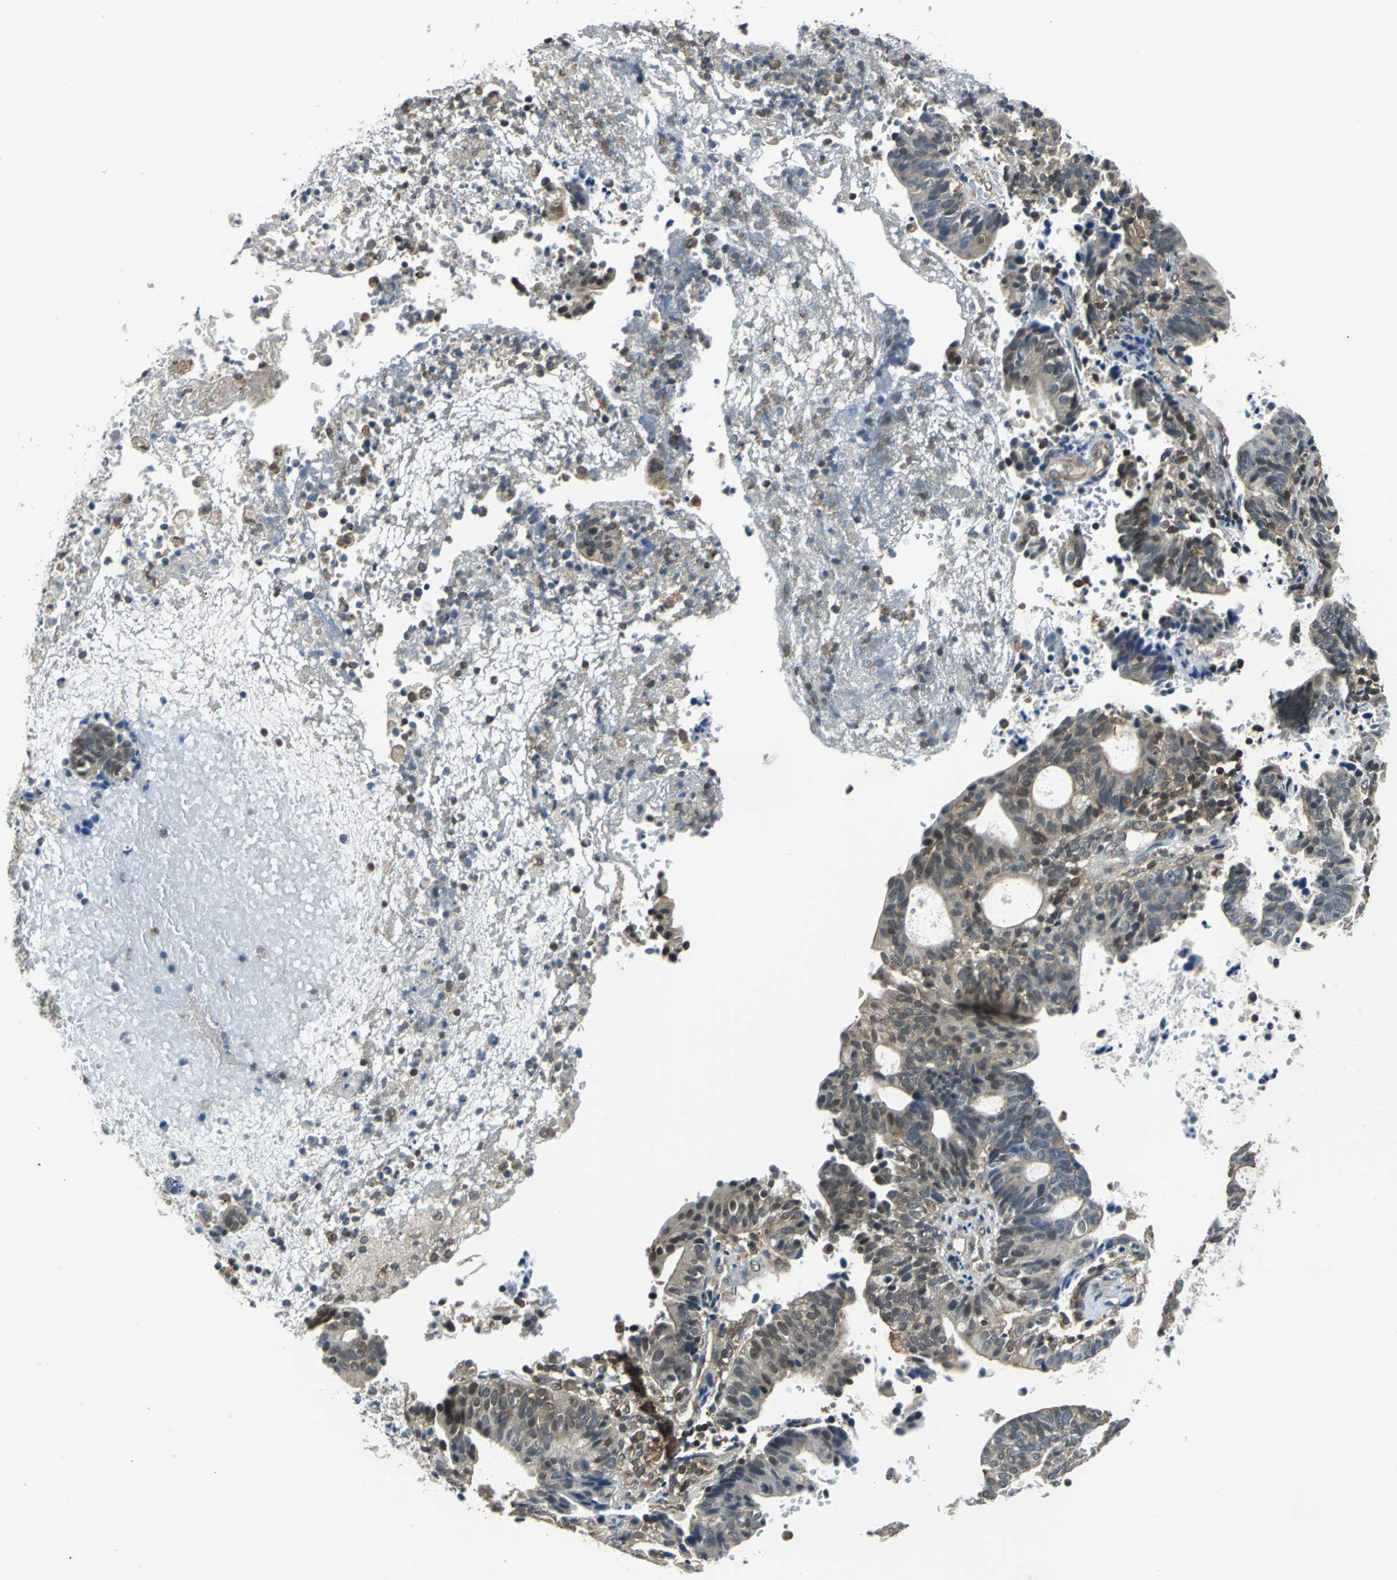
{"staining": {"intensity": "moderate", "quantity": "25%-75%", "location": "cytoplasmic/membranous,nuclear"}, "tissue": "endometrial cancer", "cell_type": "Tumor cells", "image_type": "cancer", "snomed": [{"axis": "morphology", "description": "Adenocarcinoma, NOS"}, {"axis": "topography", "description": "Uterus"}], "caption": "Protein expression analysis of human endometrial cancer reveals moderate cytoplasmic/membranous and nuclear expression in approximately 25%-75% of tumor cells. (brown staining indicates protein expression, while blue staining denotes nuclei).", "gene": "ARPC3", "patient": {"sex": "female", "age": 83}}